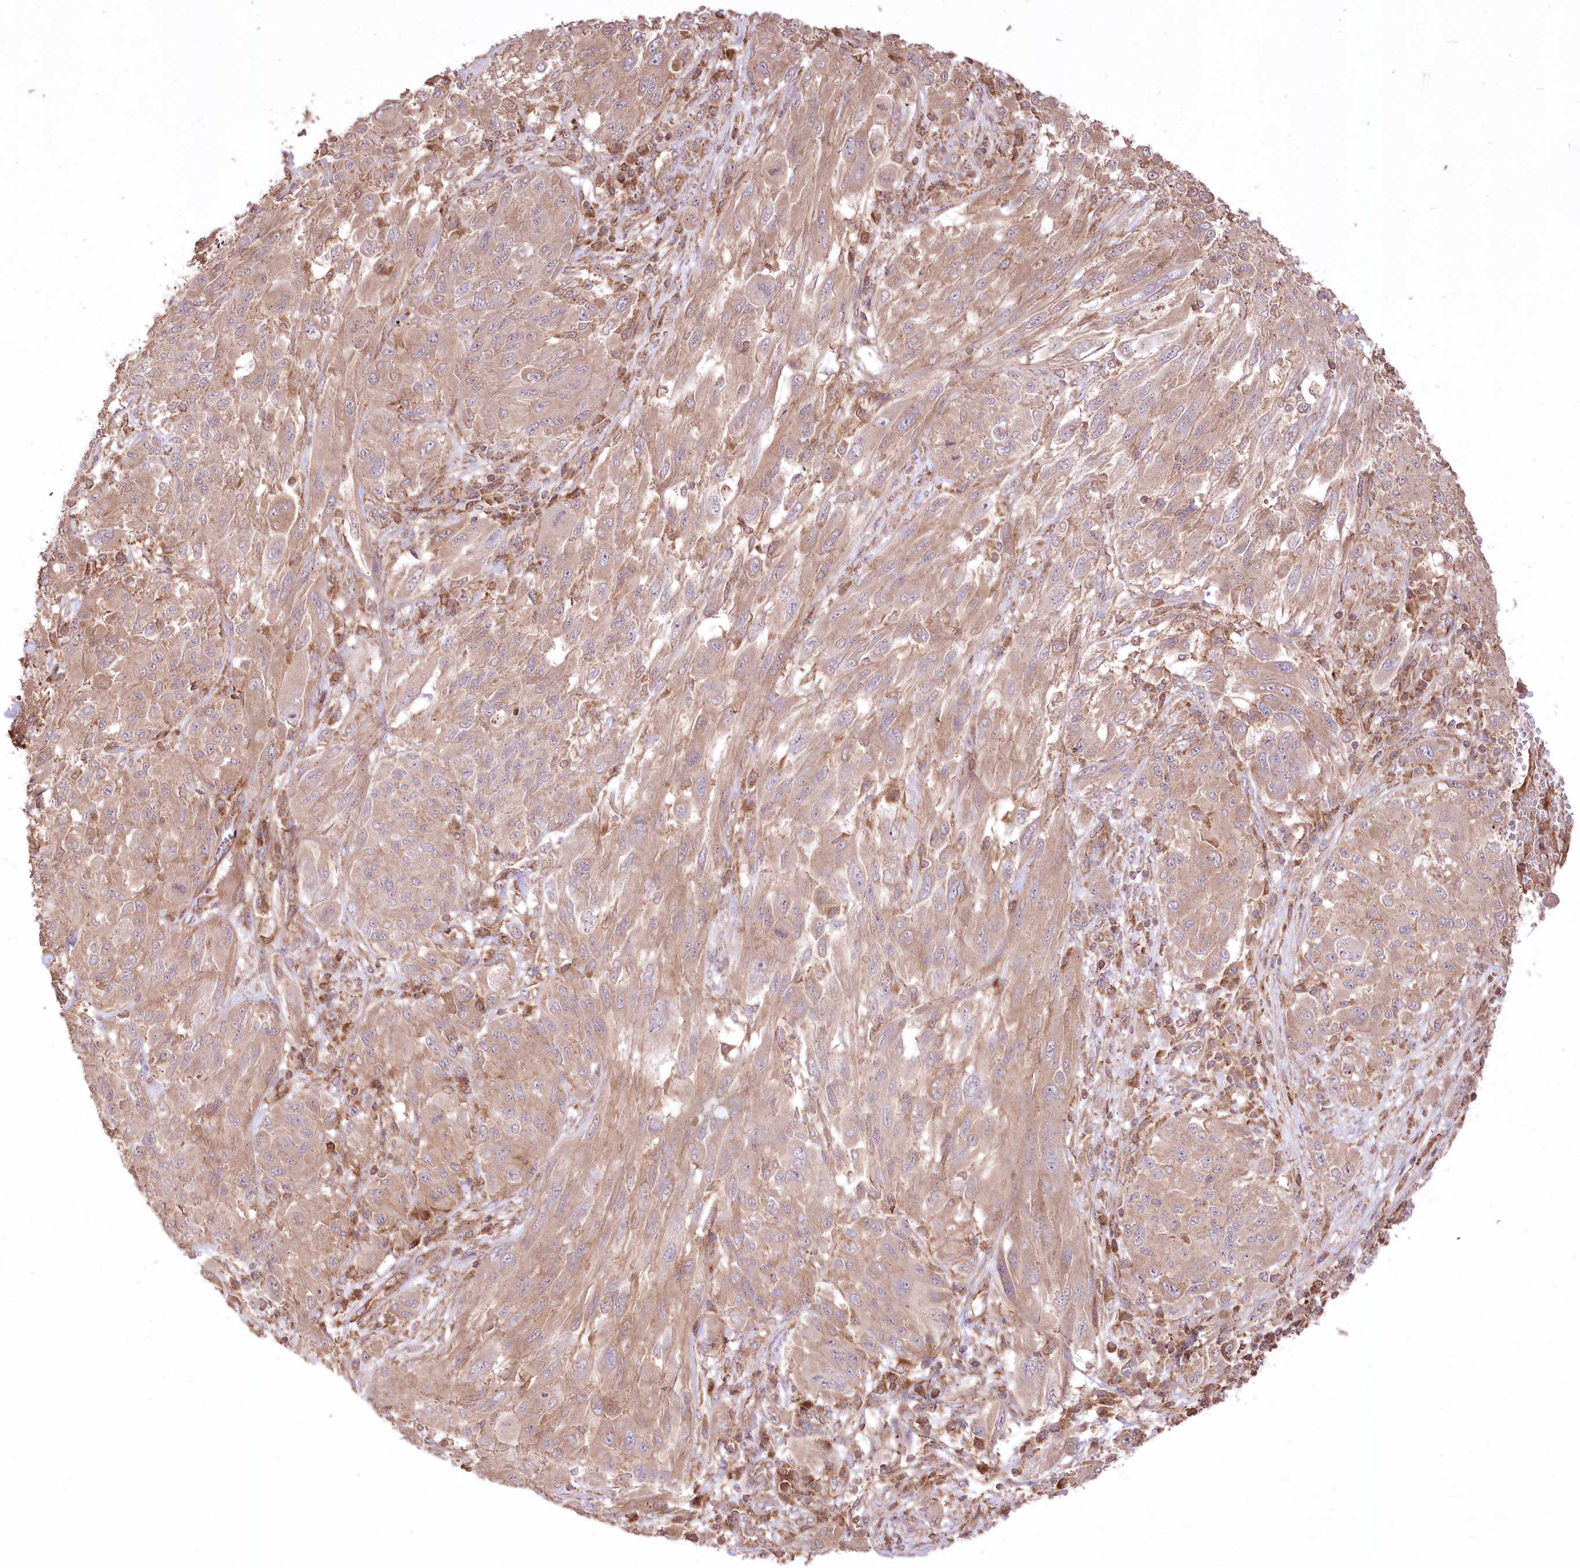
{"staining": {"intensity": "weak", "quantity": "25%-75%", "location": "cytoplasmic/membranous"}, "tissue": "melanoma", "cell_type": "Tumor cells", "image_type": "cancer", "snomed": [{"axis": "morphology", "description": "Malignant melanoma, NOS"}, {"axis": "topography", "description": "Skin"}], "caption": "A brown stain highlights weak cytoplasmic/membranous positivity of a protein in melanoma tumor cells.", "gene": "XYLB", "patient": {"sex": "female", "age": 91}}